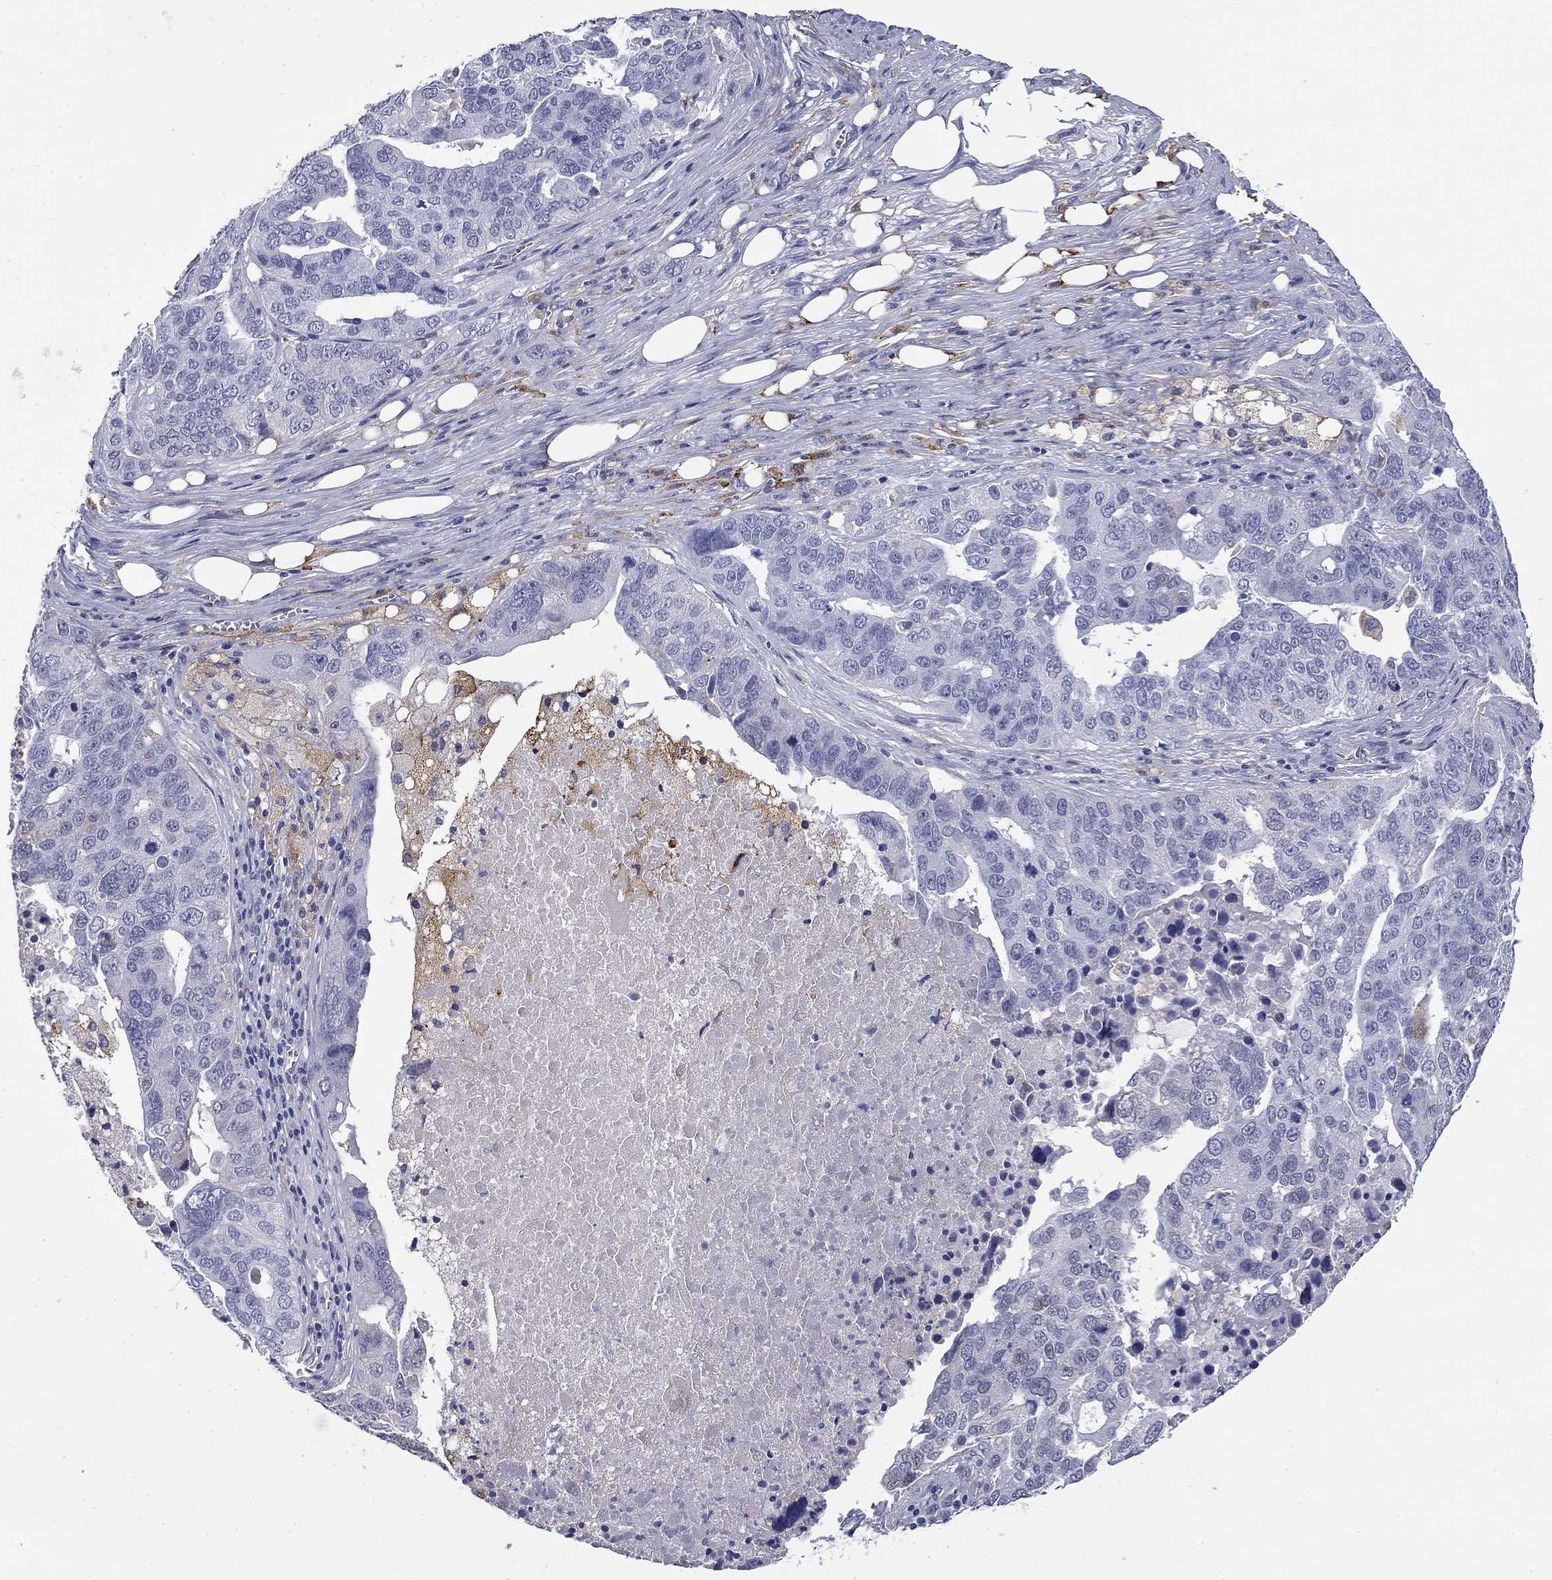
{"staining": {"intensity": "negative", "quantity": "none", "location": "none"}, "tissue": "ovarian cancer", "cell_type": "Tumor cells", "image_type": "cancer", "snomed": [{"axis": "morphology", "description": "Carcinoma, endometroid"}, {"axis": "topography", "description": "Soft tissue"}, {"axis": "topography", "description": "Ovary"}], "caption": "Ovarian cancer stained for a protein using immunohistochemistry reveals no positivity tumor cells.", "gene": "BCL2L14", "patient": {"sex": "female", "age": 52}}